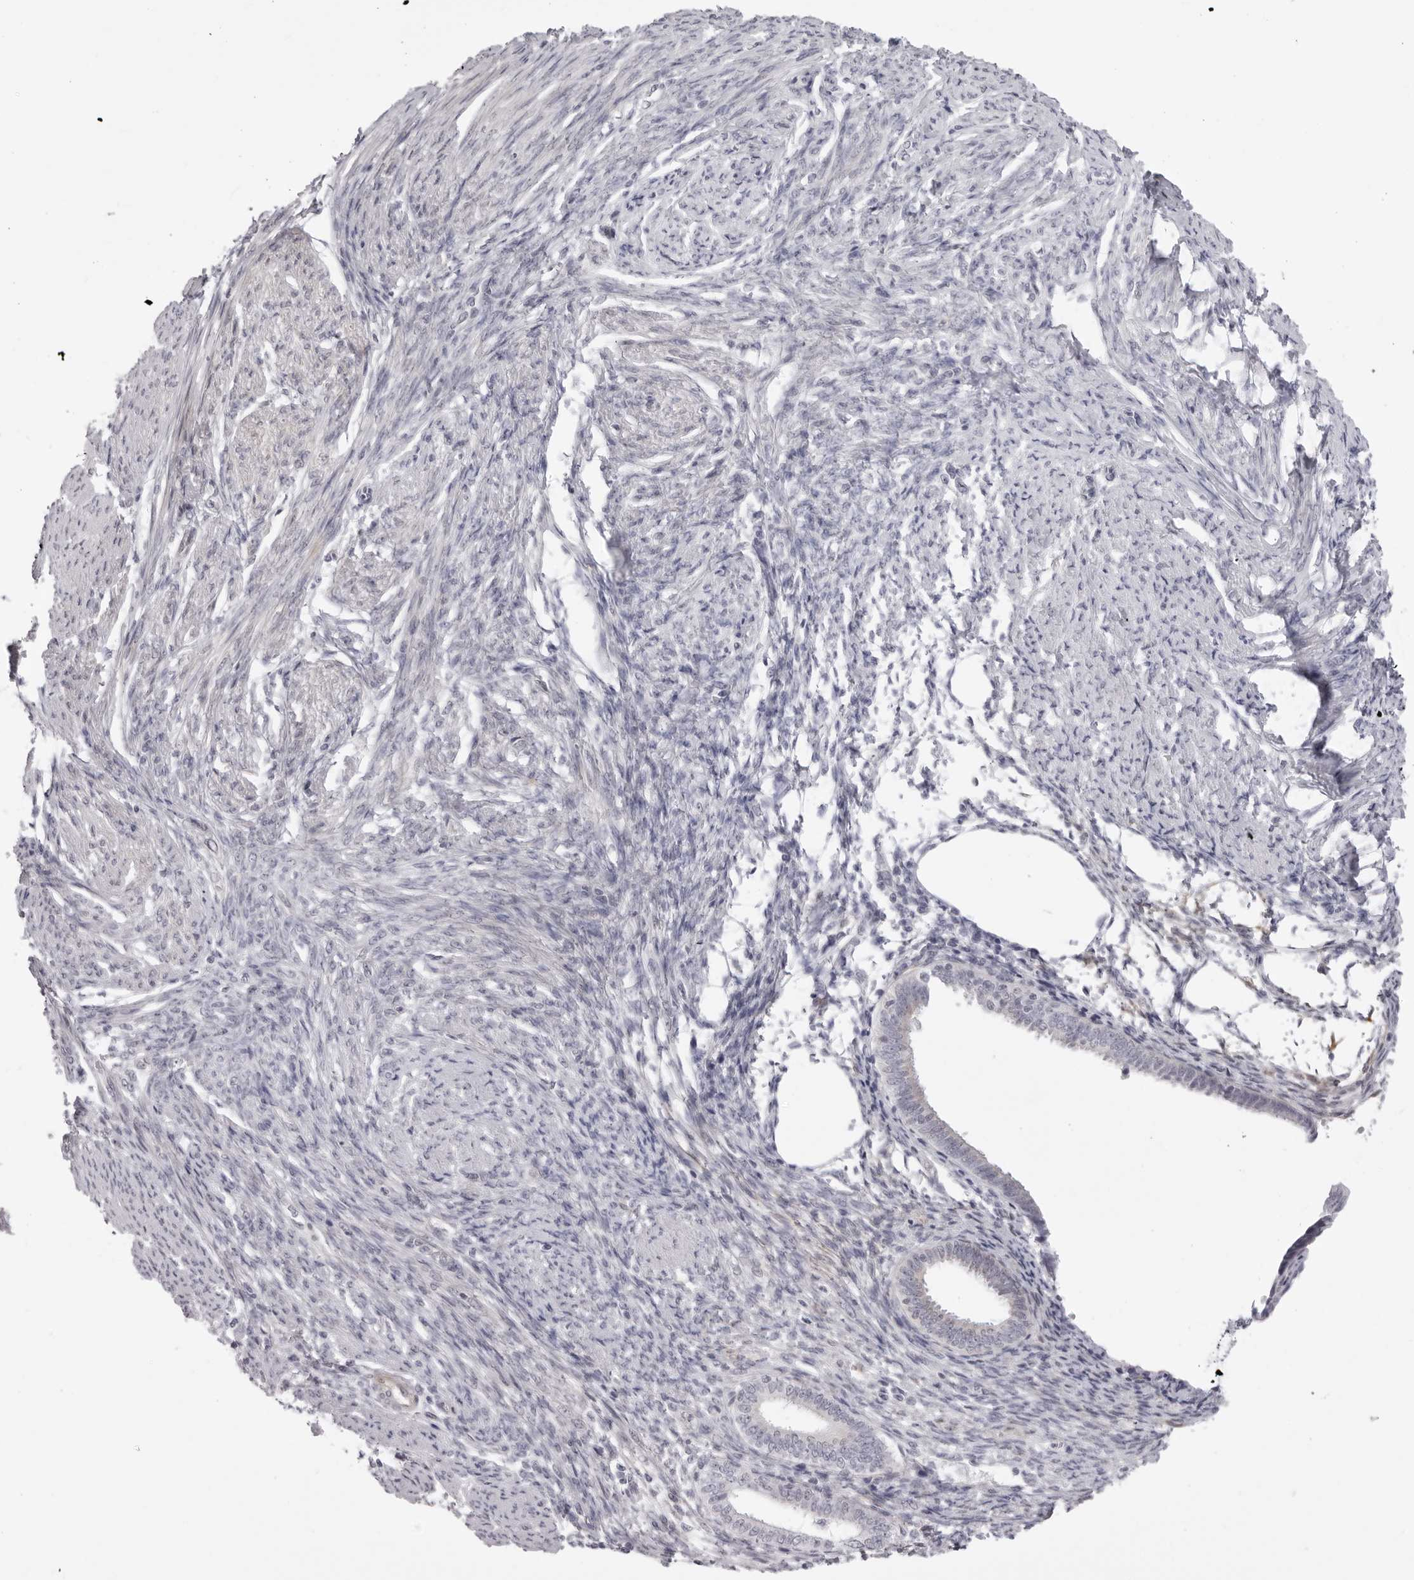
{"staining": {"intensity": "negative", "quantity": "none", "location": "none"}, "tissue": "endometrial cancer", "cell_type": "Tumor cells", "image_type": "cancer", "snomed": [{"axis": "morphology", "description": "Adenocarcinoma, NOS"}, {"axis": "topography", "description": "Endometrium"}], "caption": "This is an immunohistochemistry (IHC) micrograph of endometrial cancer. There is no positivity in tumor cells.", "gene": "SUGCT", "patient": {"sex": "female", "age": 51}}